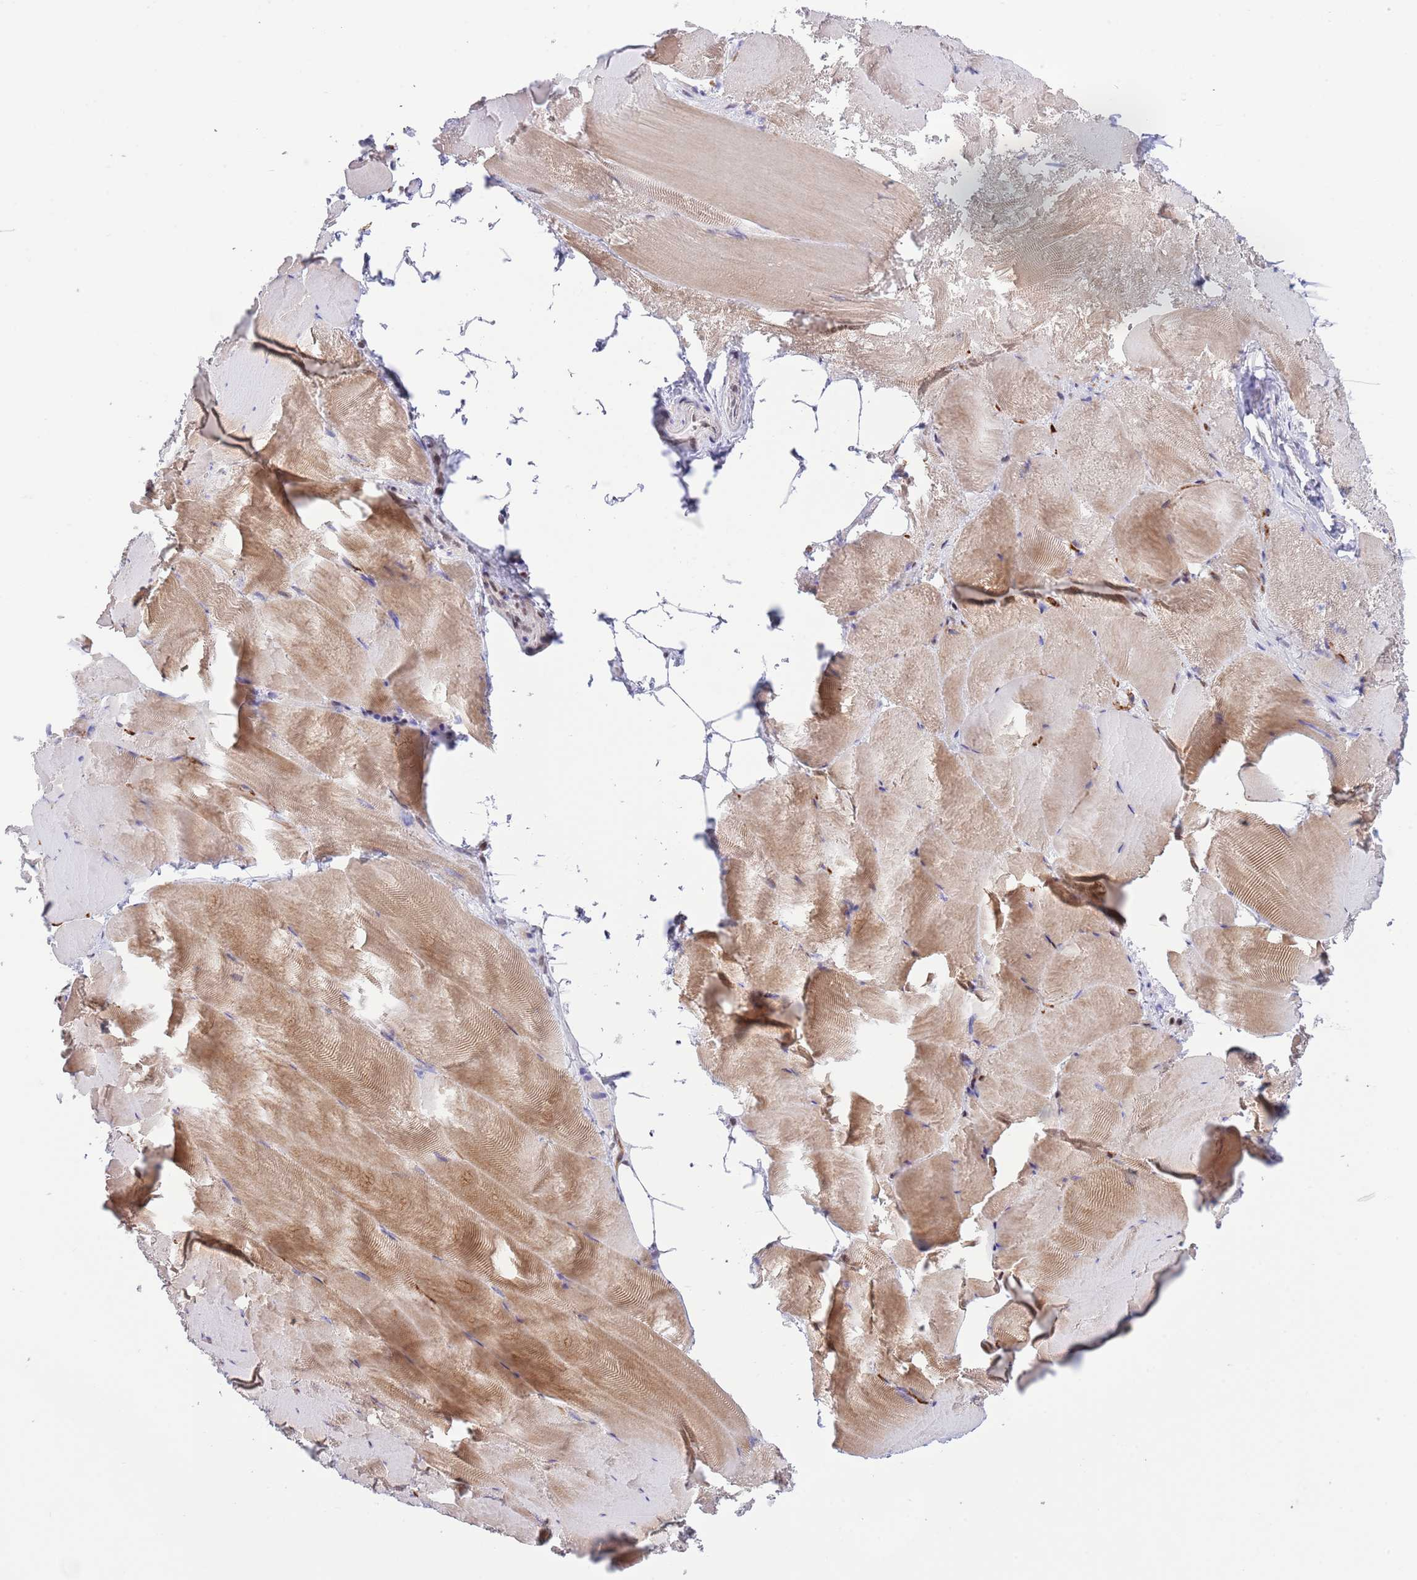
{"staining": {"intensity": "moderate", "quantity": "<25%", "location": "cytoplasmic/membranous"}, "tissue": "skeletal muscle", "cell_type": "Myocytes", "image_type": "normal", "snomed": [{"axis": "morphology", "description": "Normal tissue, NOS"}, {"axis": "topography", "description": "Skeletal muscle"}], "caption": "Immunohistochemistry (IHC) image of benign skeletal muscle: skeletal muscle stained using immunohistochemistry (IHC) displays low levels of moderate protein expression localized specifically in the cytoplasmic/membranous of myocytes, appearing as a cytoplasmic/membranous brown color.", "gene": "RFX1", "patient": {"sex": "female", "age": 64}}